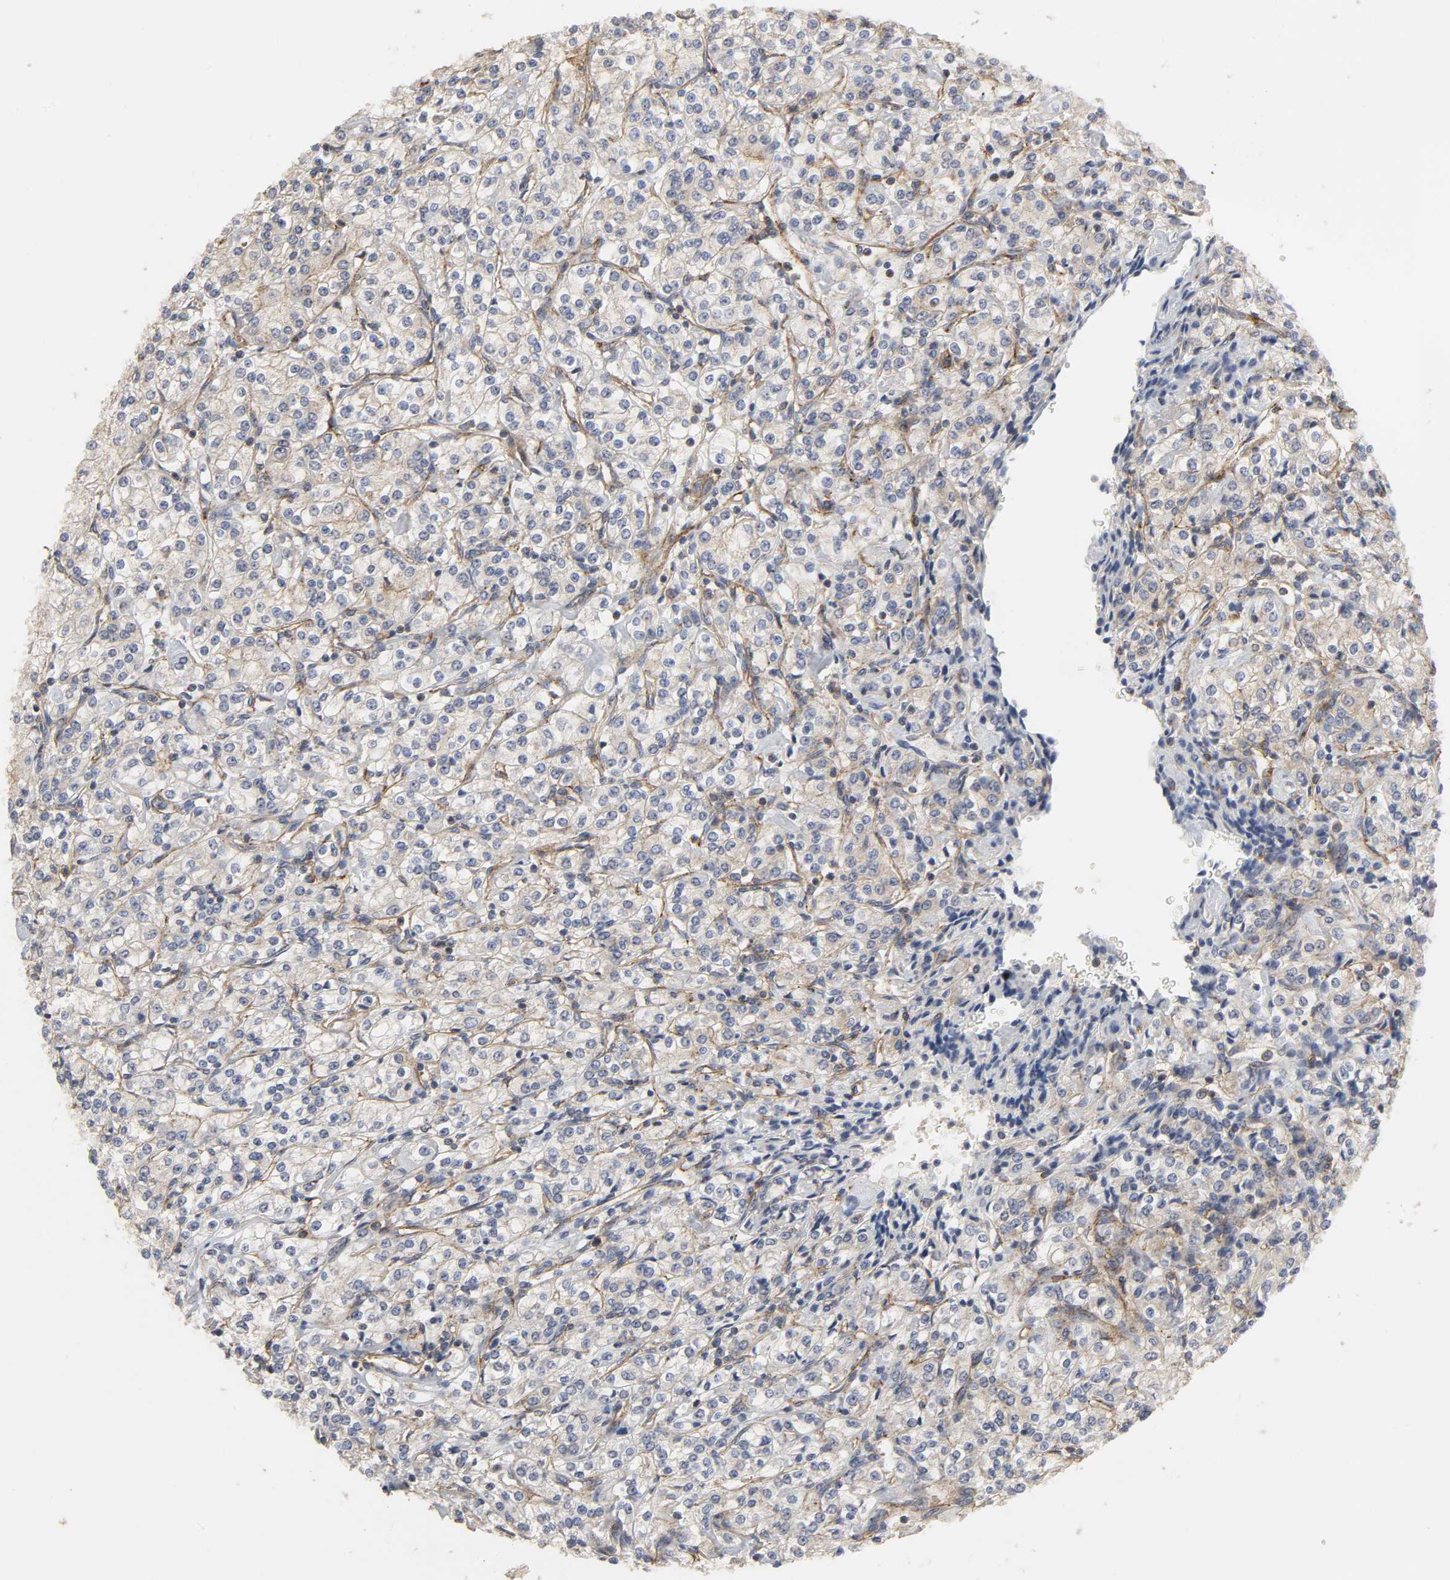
{"staining": {"intensity": "weak", "quantity": ">75%", "location": "cytoplasmic/membranous"}, "tissue": "renal cancer", "cell_type": "Tumor cells", "image_type": "cancer", "snomed": [{"axis": "morphology", "description": "Adenocarcinoma, NOS"}, {"axis": "topography", "description": "Kidney"}], "caption": "The image demonstrates staining of renal adenocarcinoma, revealing weak cytoplasmic/membranous protein staining (brown color) within tumor cells.", "gene": "SH3GLB1", "patient": {"sex": "male", "age": 77}}